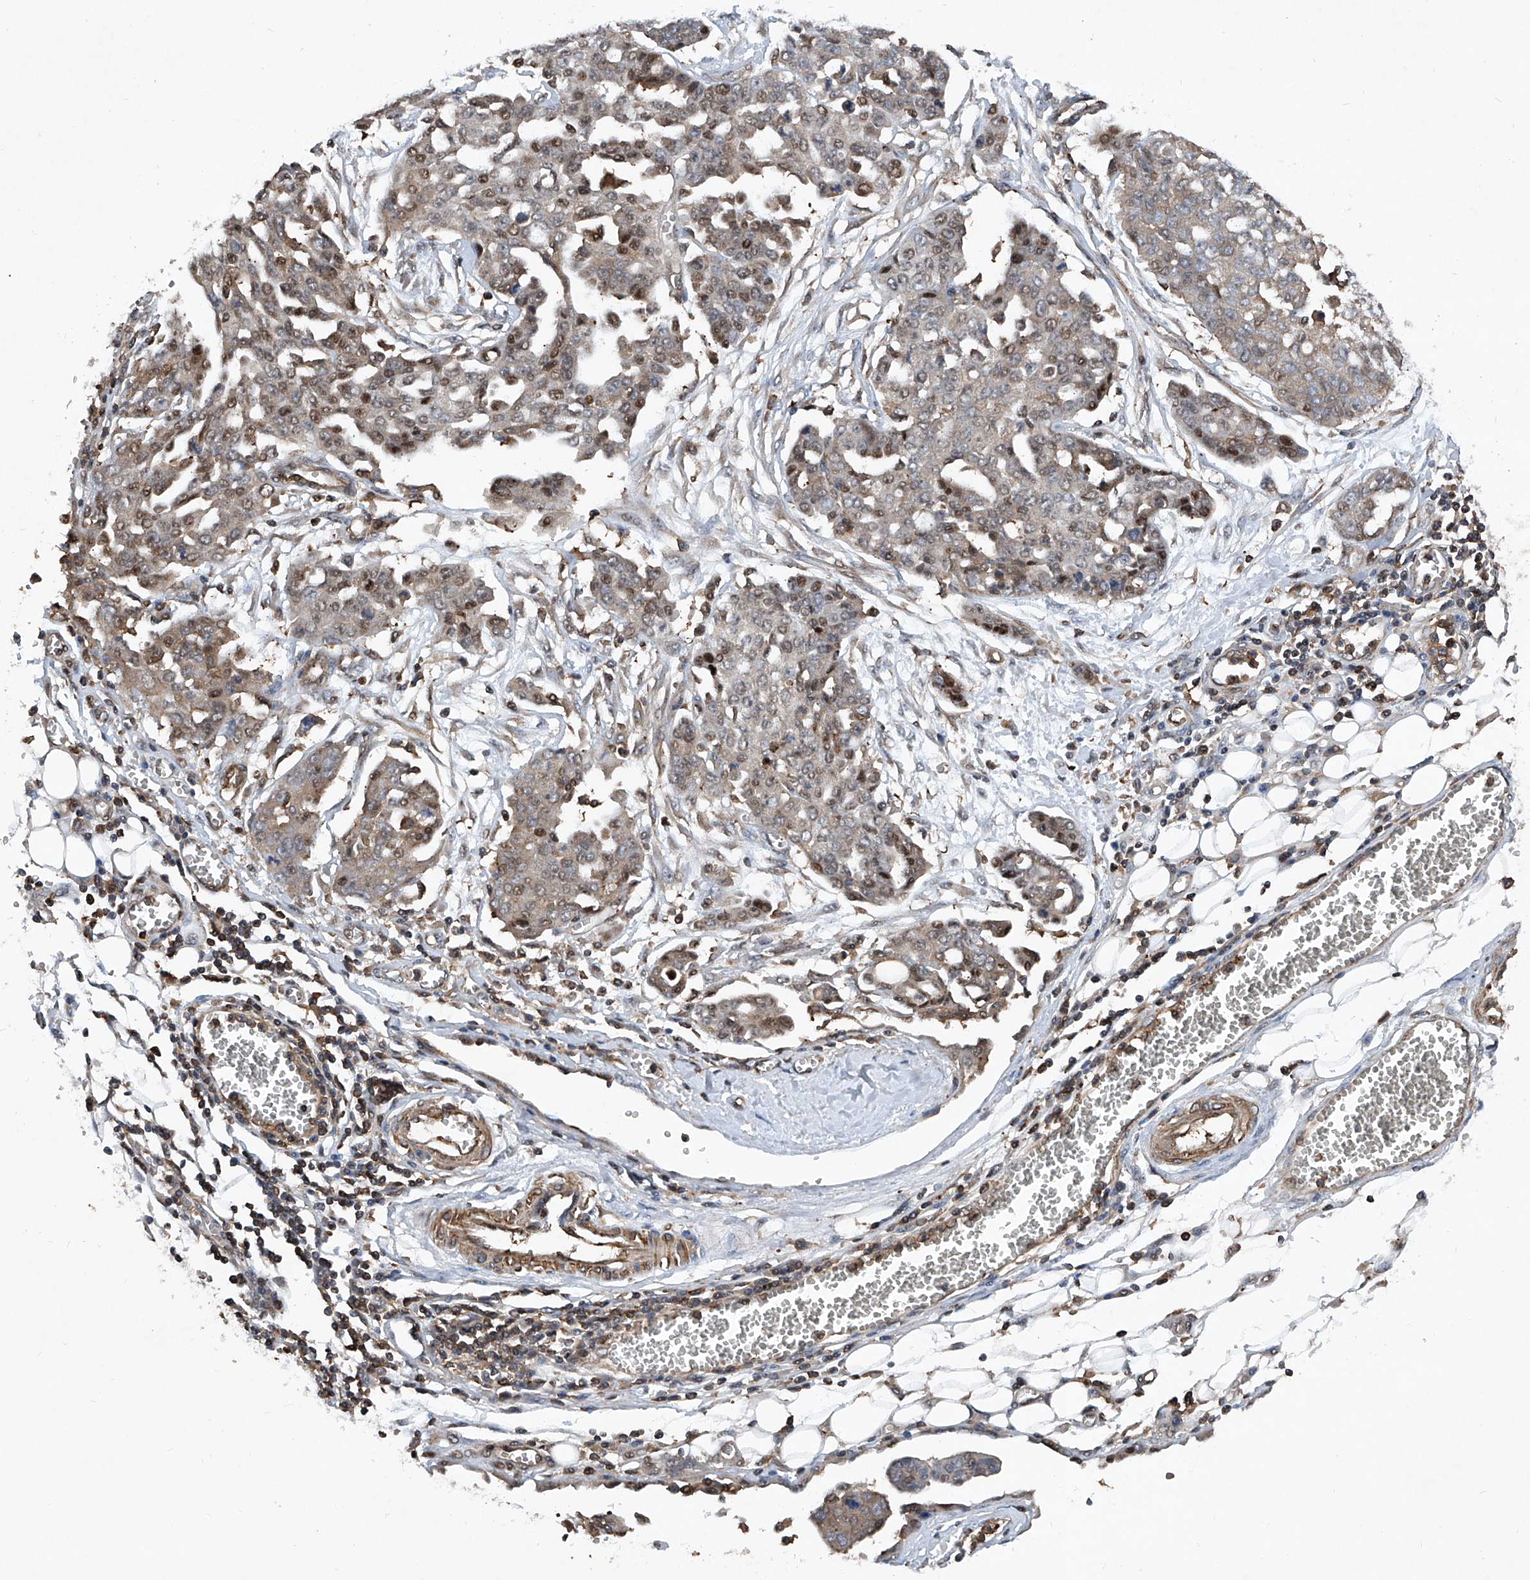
{"staining": {"intensity": "weak", "quantity": "25%-75%", "location": "nuclear"}, "tissue": "ovarian cancer", "cell_type": "Tumor cells", "image_type": "cancer", "snomed": [{"axis": "morphology", "description": "Cystadenocarcinoma, serous, NOS"}, {"axis": "topography", "description": "Soft tissue"}, {"axis": "topography", "description": "Ovary"}], "caption": "Protein expression by immunohistochemistry exhibits weak nuclear staining in about 25%-75% of tumor cells in ovarian cancer.", "gene": "NT5C3A", "patient": {"sex": "female", "age": 57}}